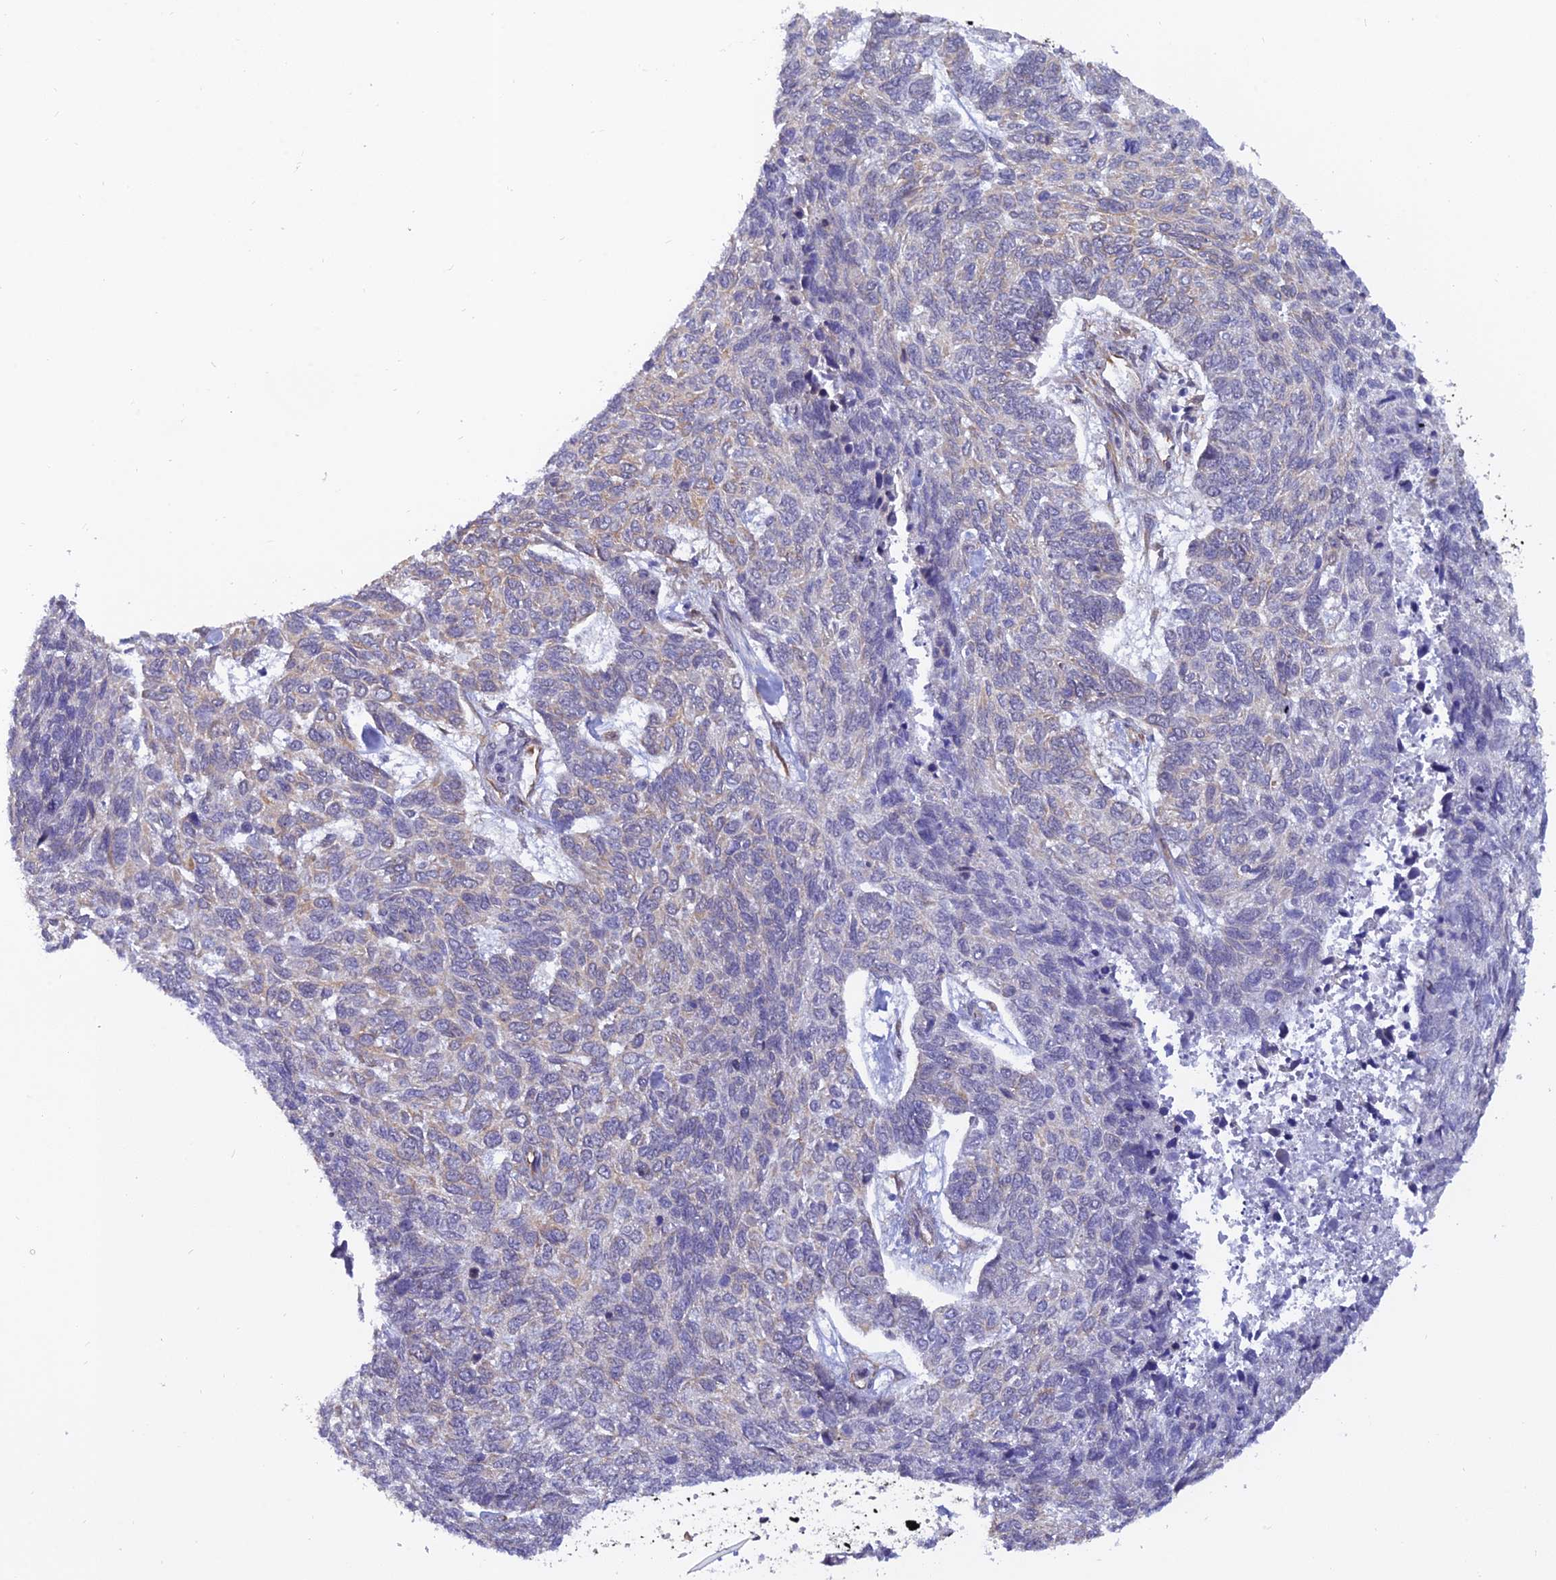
{"staining": {"intensity": "negative", "quantity": "none", "location": "none"}, "tissue": "skin cancer", "cell_type": "Tumor cells", "image_type": "cancer", "snomed": [{"axis": "morphology", "description": "Basal cell carcinoma"}, {"axis": "topography", "description": "Skin"}], "caption": "Immunohistochemical staining of human basal cell carcinoma (skin) exhibits no significant staining in tumor cells.", "gene": "PAGR1", "patient": {"sex": "female", "age": 65}}